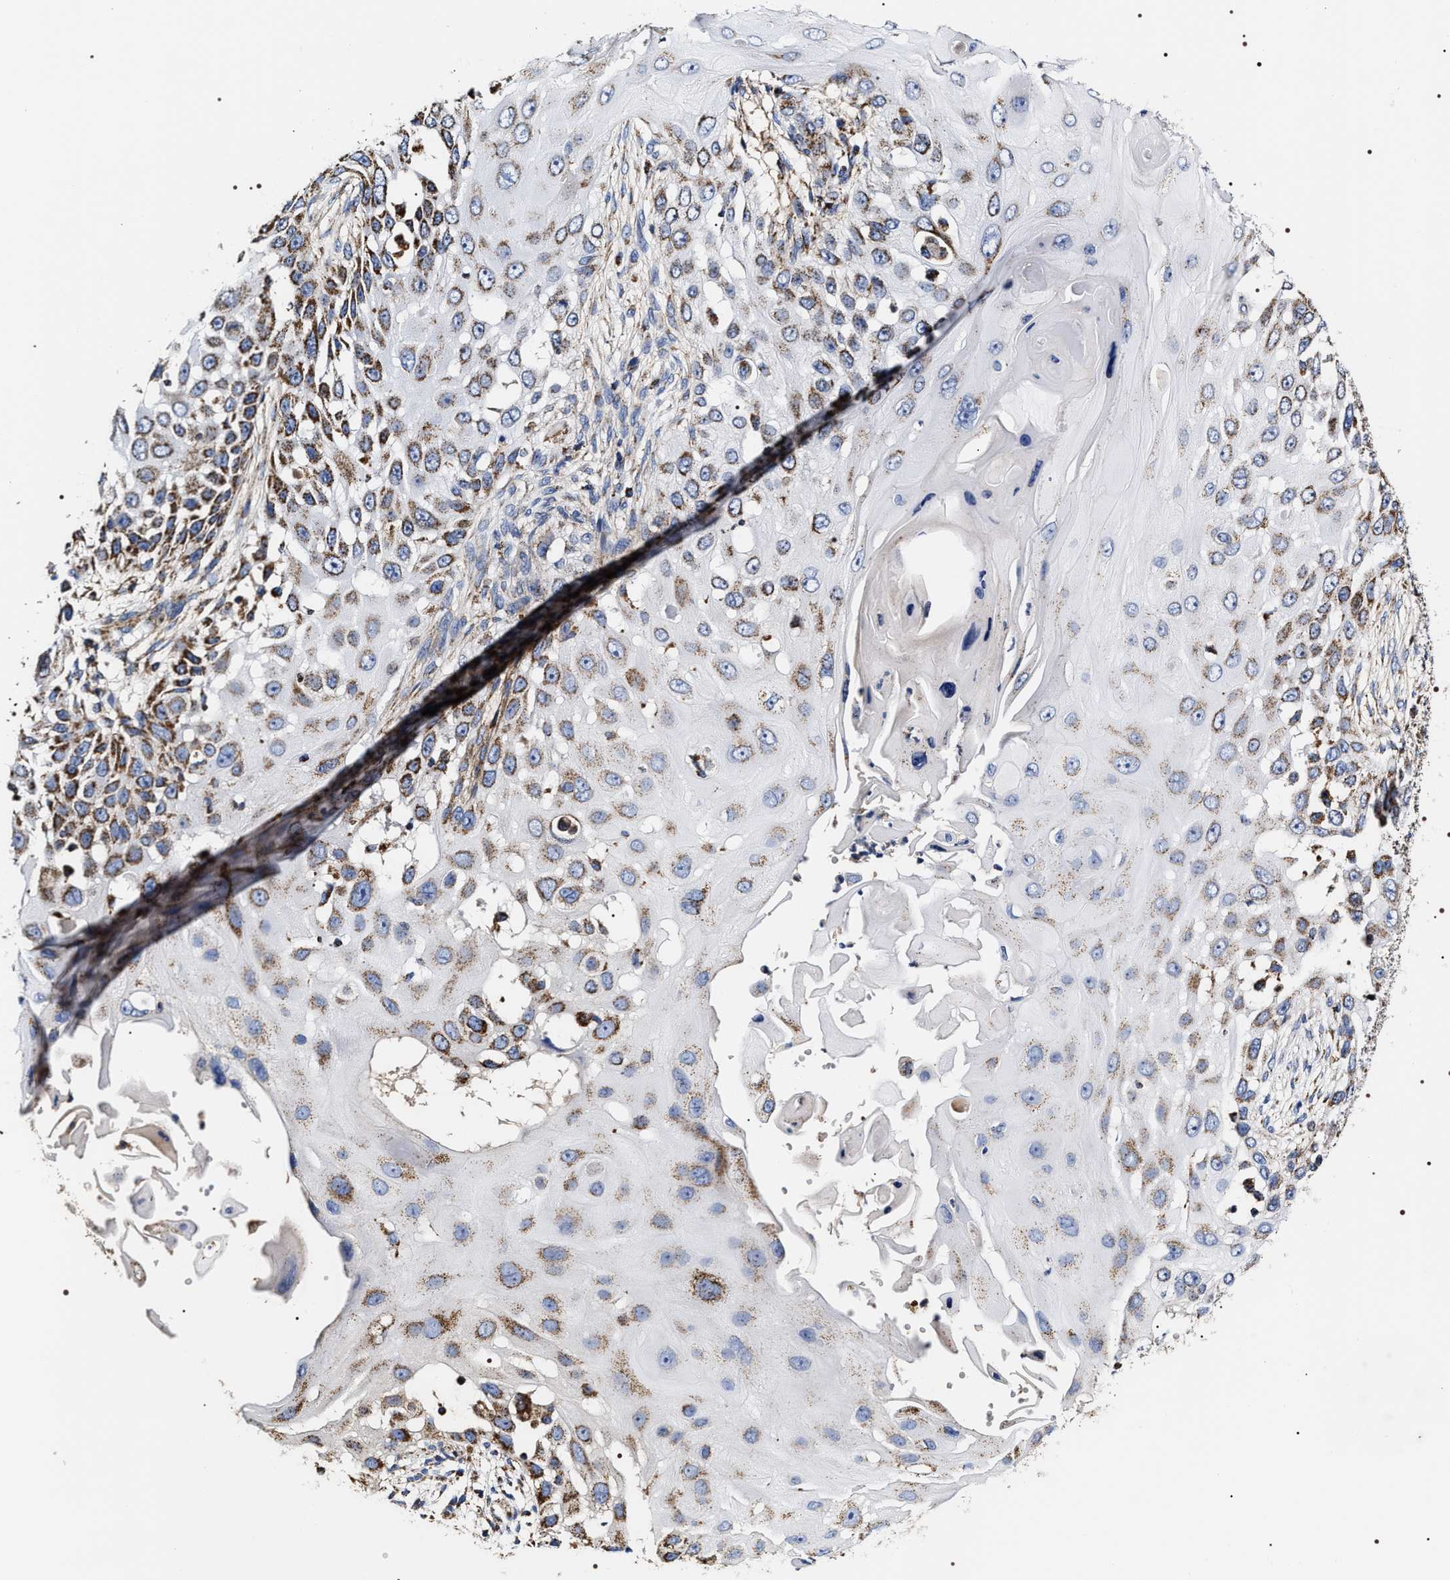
{"staining": {"intensity": "moderate", "quantity": ">75%", "location": "cytoplasmic/membranous"}, "tissue": "skin cancer", "cell_type": "Tumor cells", "image_type": "cancer", "snomed": [{"axis": "morphology", "description": "Squamous cell carcinoma, NOS"}, {"axis": "topography", "description": "Skin"}], "caption": "This is an image of IHC staining of squamous cell carcinoma (skin), which shows moderate positivity in the cytoplasmic/membranous of tumor cells.", "gene": "COG5", "patient": {"sex": "female", "age": 44}}